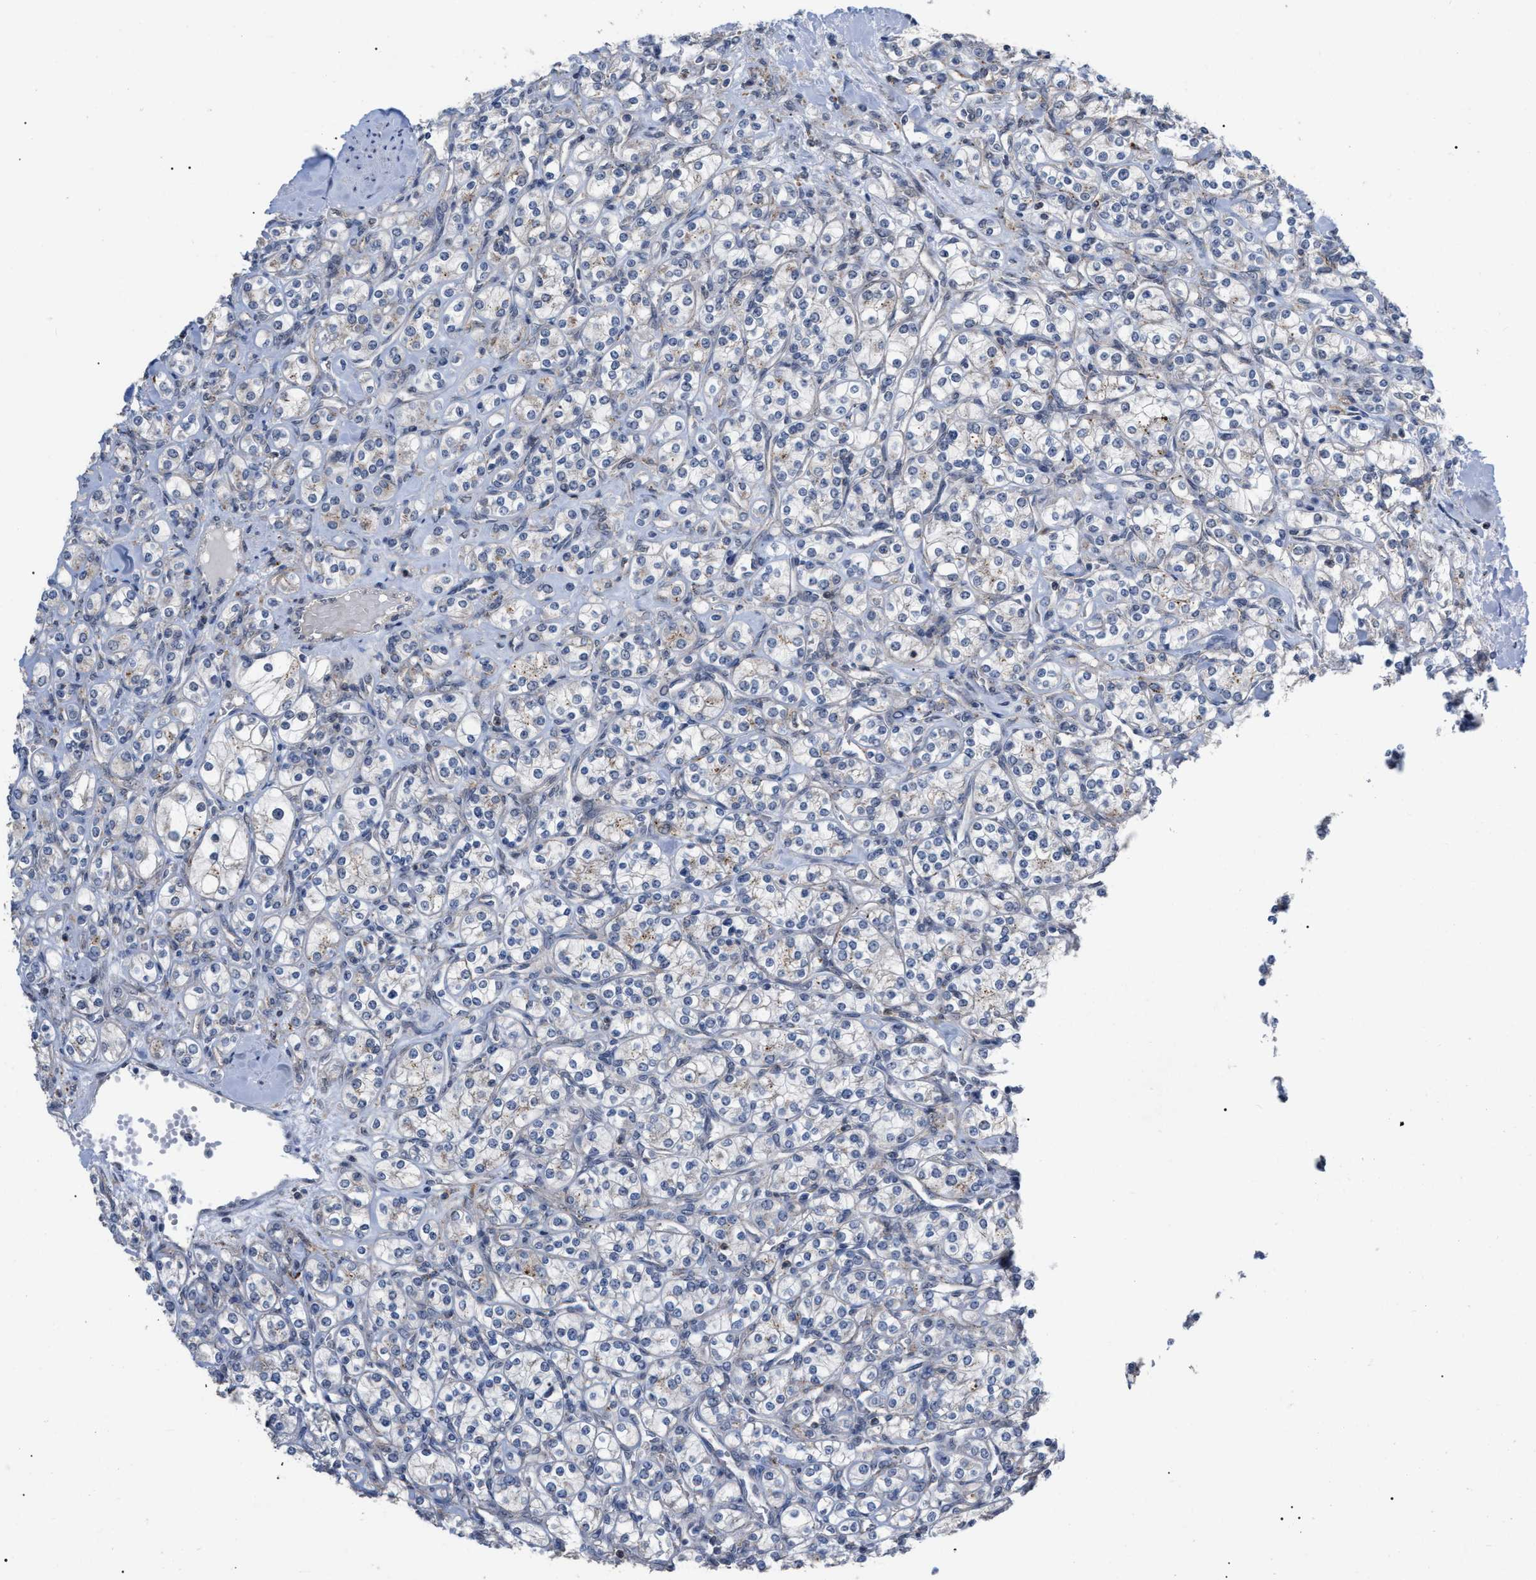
{"staining": {"intensity": "weak", "quantity": "<25%", "location": "cytoplasmic/membranous"}, "tissue": "renal cancer", "cell_type": "Tumor cells", "image_type": "cancer", "snomed": [{"axis": "morphology", "description": "Adenocarcinoma, NOS"}, {"axis": "topography", "description": "Kidney"}], "caption": "Immunohistochemistry of renal cancer (adenocarcinoma) exhibits no positivity in tumor cells. (DAB (3,3'-diaminobenzidine) IHC visualized using brightfield microscopy, high magnification).", "gene": "UPF1", "patient": {"sex": "male", "age": 77}}